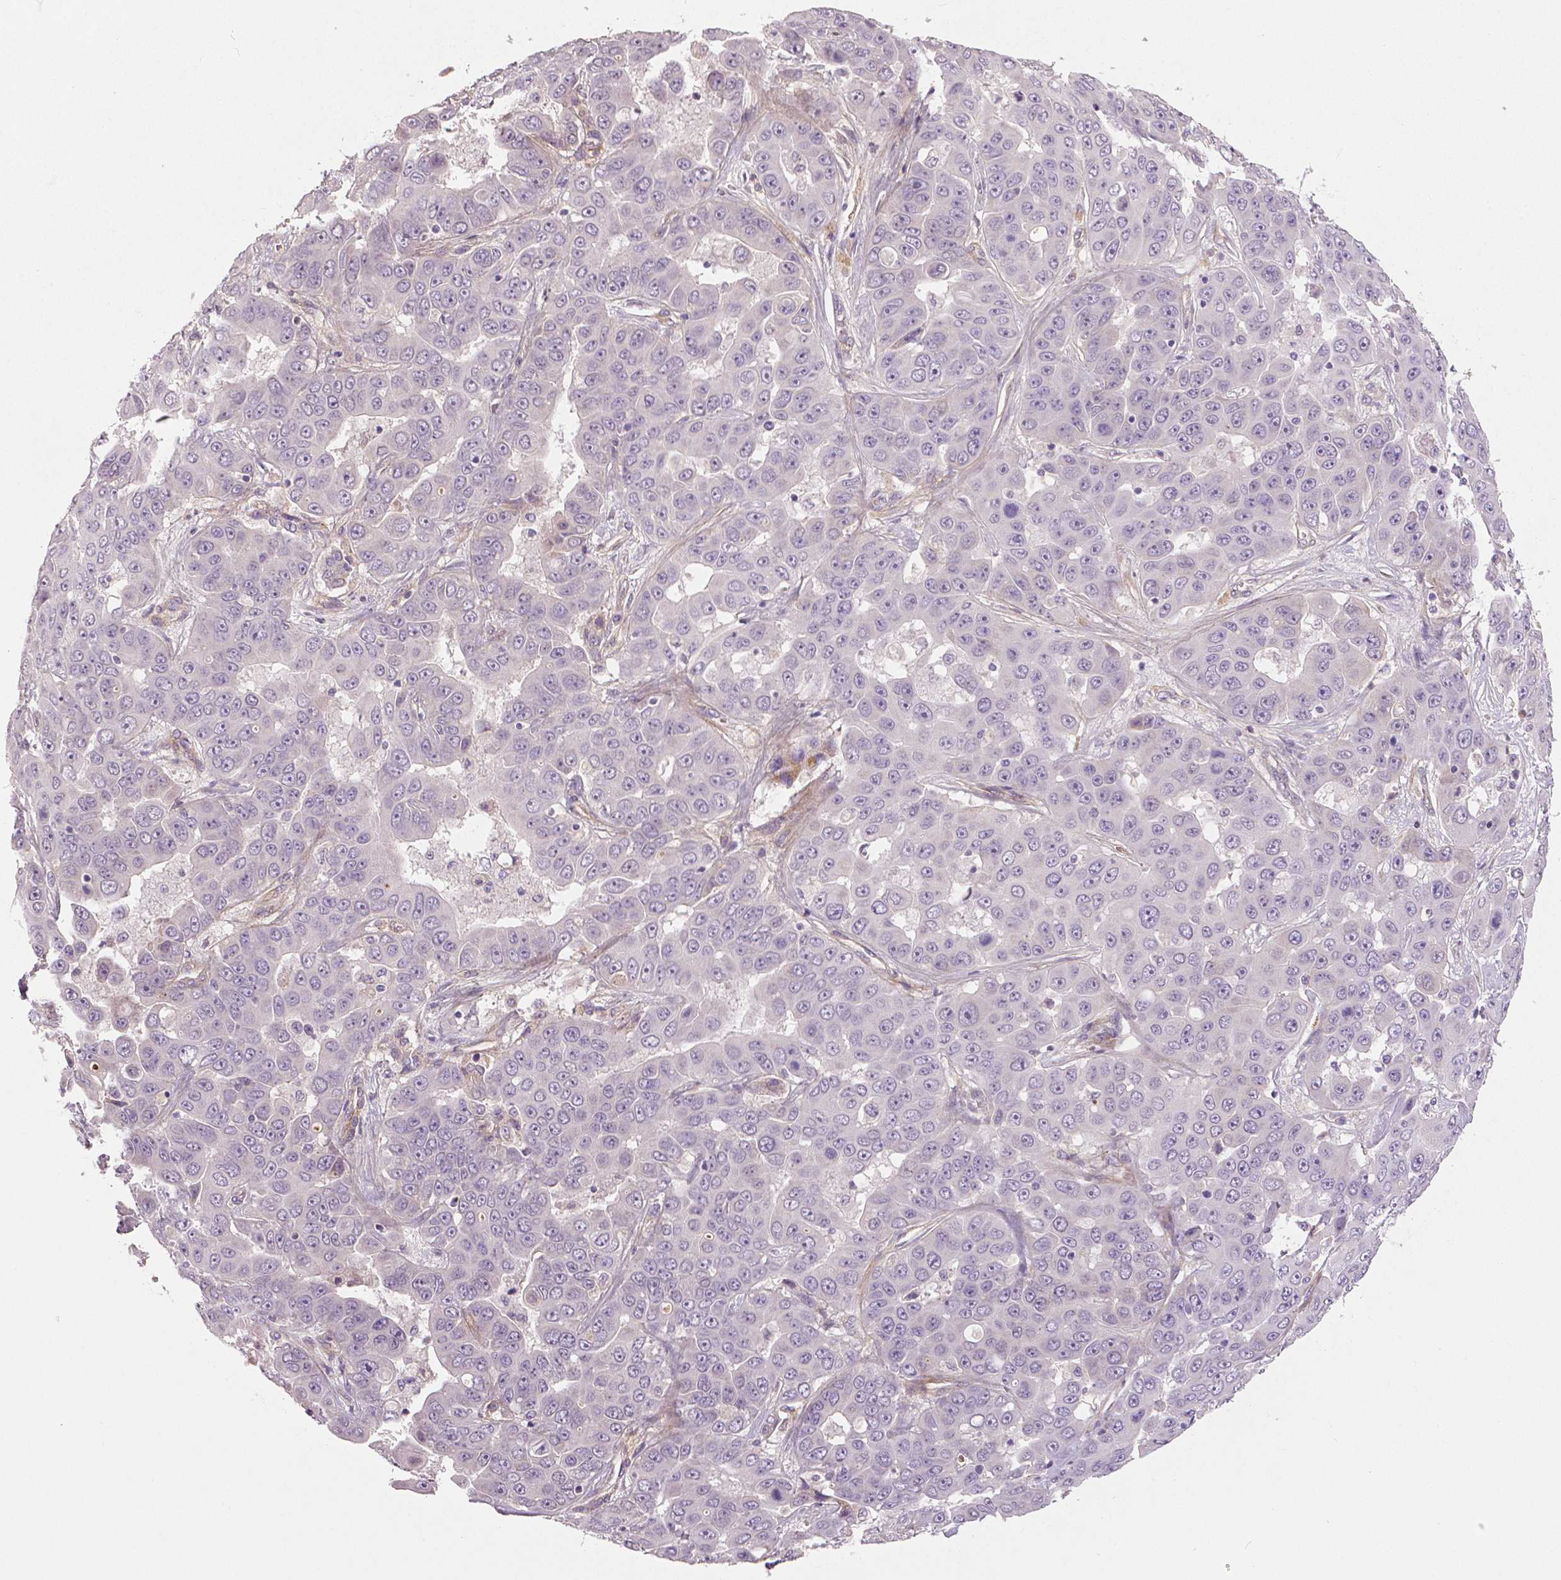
{"staining": {"intensity": "negative", "quantity": "none", "location": "none"}, "tissue": "liver cancer", "cell_type": "Tumor cells", "image_type": "cancer", "snomed": [{"axis": "morphology", "description": "Cholangiocarcinoma"}, {"axis": "topography", "description": "Liver"}], "caption": "Photomicrograph shows no significant protein expression in tumor cells of liver cancer. (DAB (3,3'-diaminobenzidine) immunohistochemistry (IHC), high magnification).", "gene": "FLT1", "patient": {"sex": "female", "age": 52}}